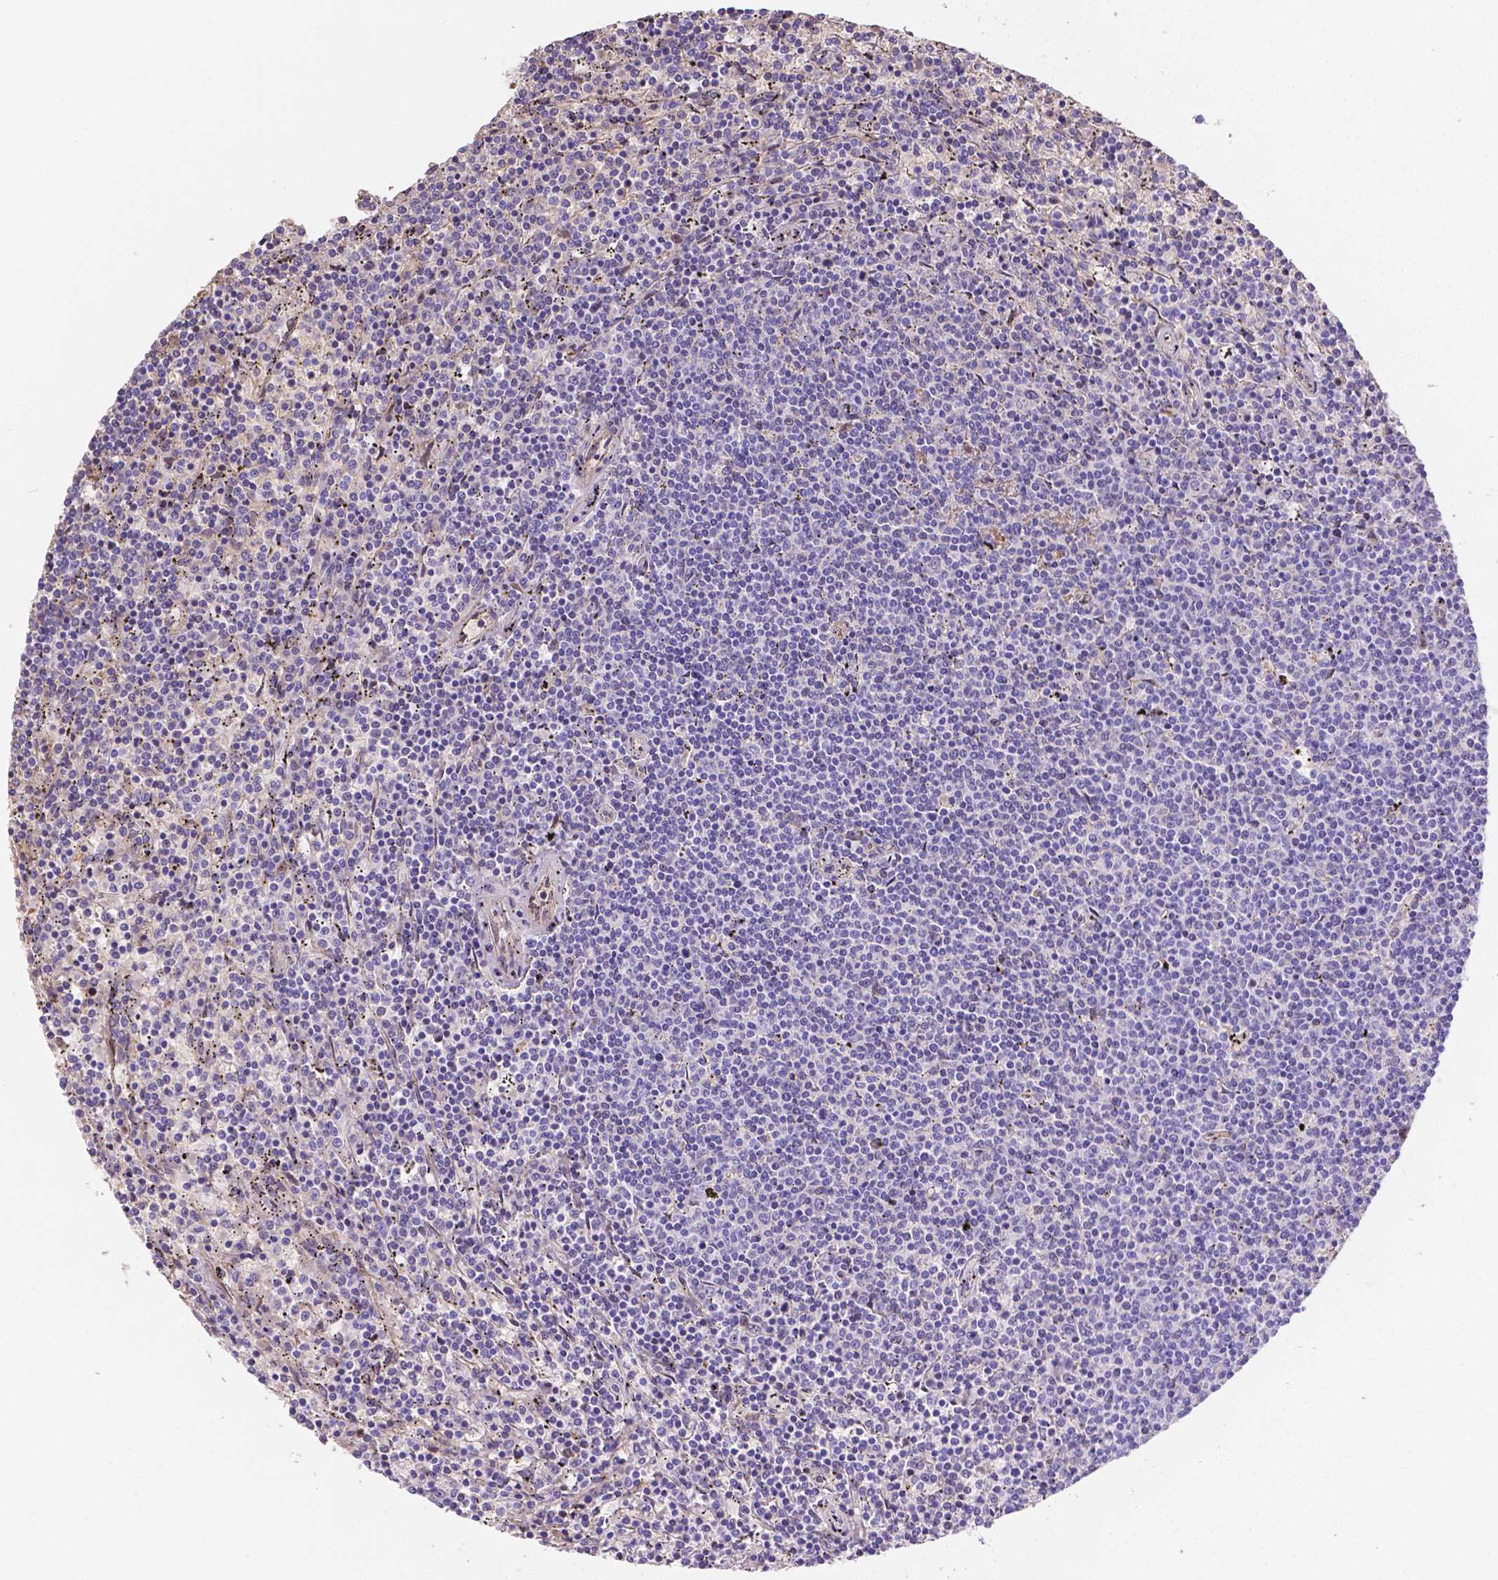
{"staining": {"intensity": "negative", "quantity": "none", "location": "none"}, "tissue": "lymphoma", "cell_type": "Tumor cells", "image_type": "cancer", "snomed": [{"axis": "morphology", "description": "Malignant lymphoma, non-Hodgkin's type, Low grade"}, {"axis": "topography", "description": "Spleen"}], "caption": "This is a image of immunohistochemistry staining of lymphoma, which shows no expression in tumor cells.", "gene": "SLC40A1", "patient": {"sex": "female", "age": 50}}